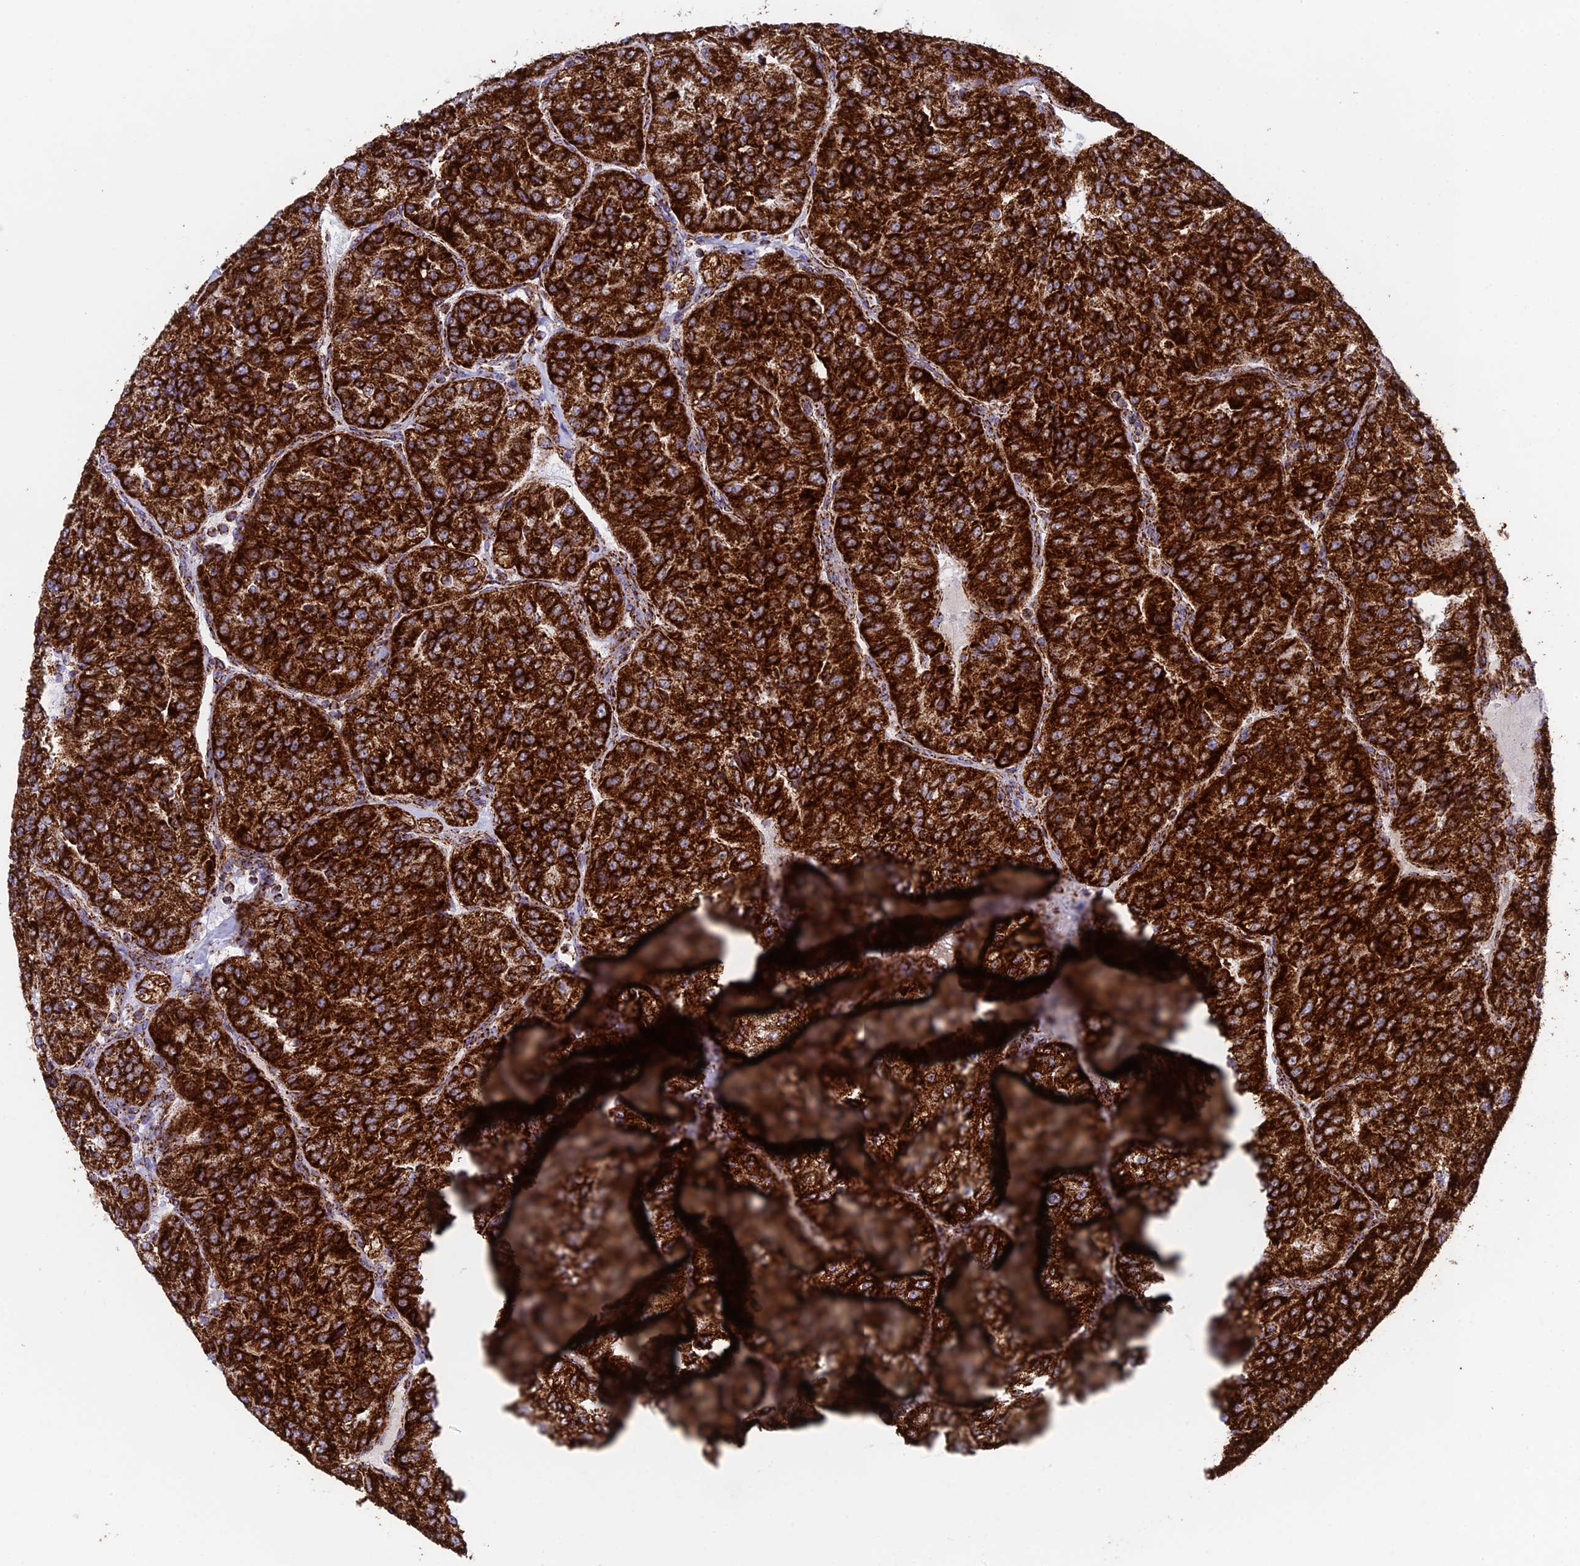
{"staining": {"intensity": "strong", "quantity": ">75%", "location": "cytoplasmic/membranous"}, "tissue": "renal cancer", "cell_type": "Tumor cells", "image_type": "cancer", "snomed": [{"axis": "morphology", "description": "Adenocarcinoma, NOS"}, {"axis": "topography", "description": "Kidney"}], "caption": "Tumor cells show strong cytoplasmic/membranous positivity in about >75% of cells in renal cancer (adenocarcinoma). (Stains: DAB in brown, nuclei in blue, Microscopy: brightfield microscopy at high magnification).", "gene": "CHCHD3", "patient": {"sex": "female", "age": 63}}